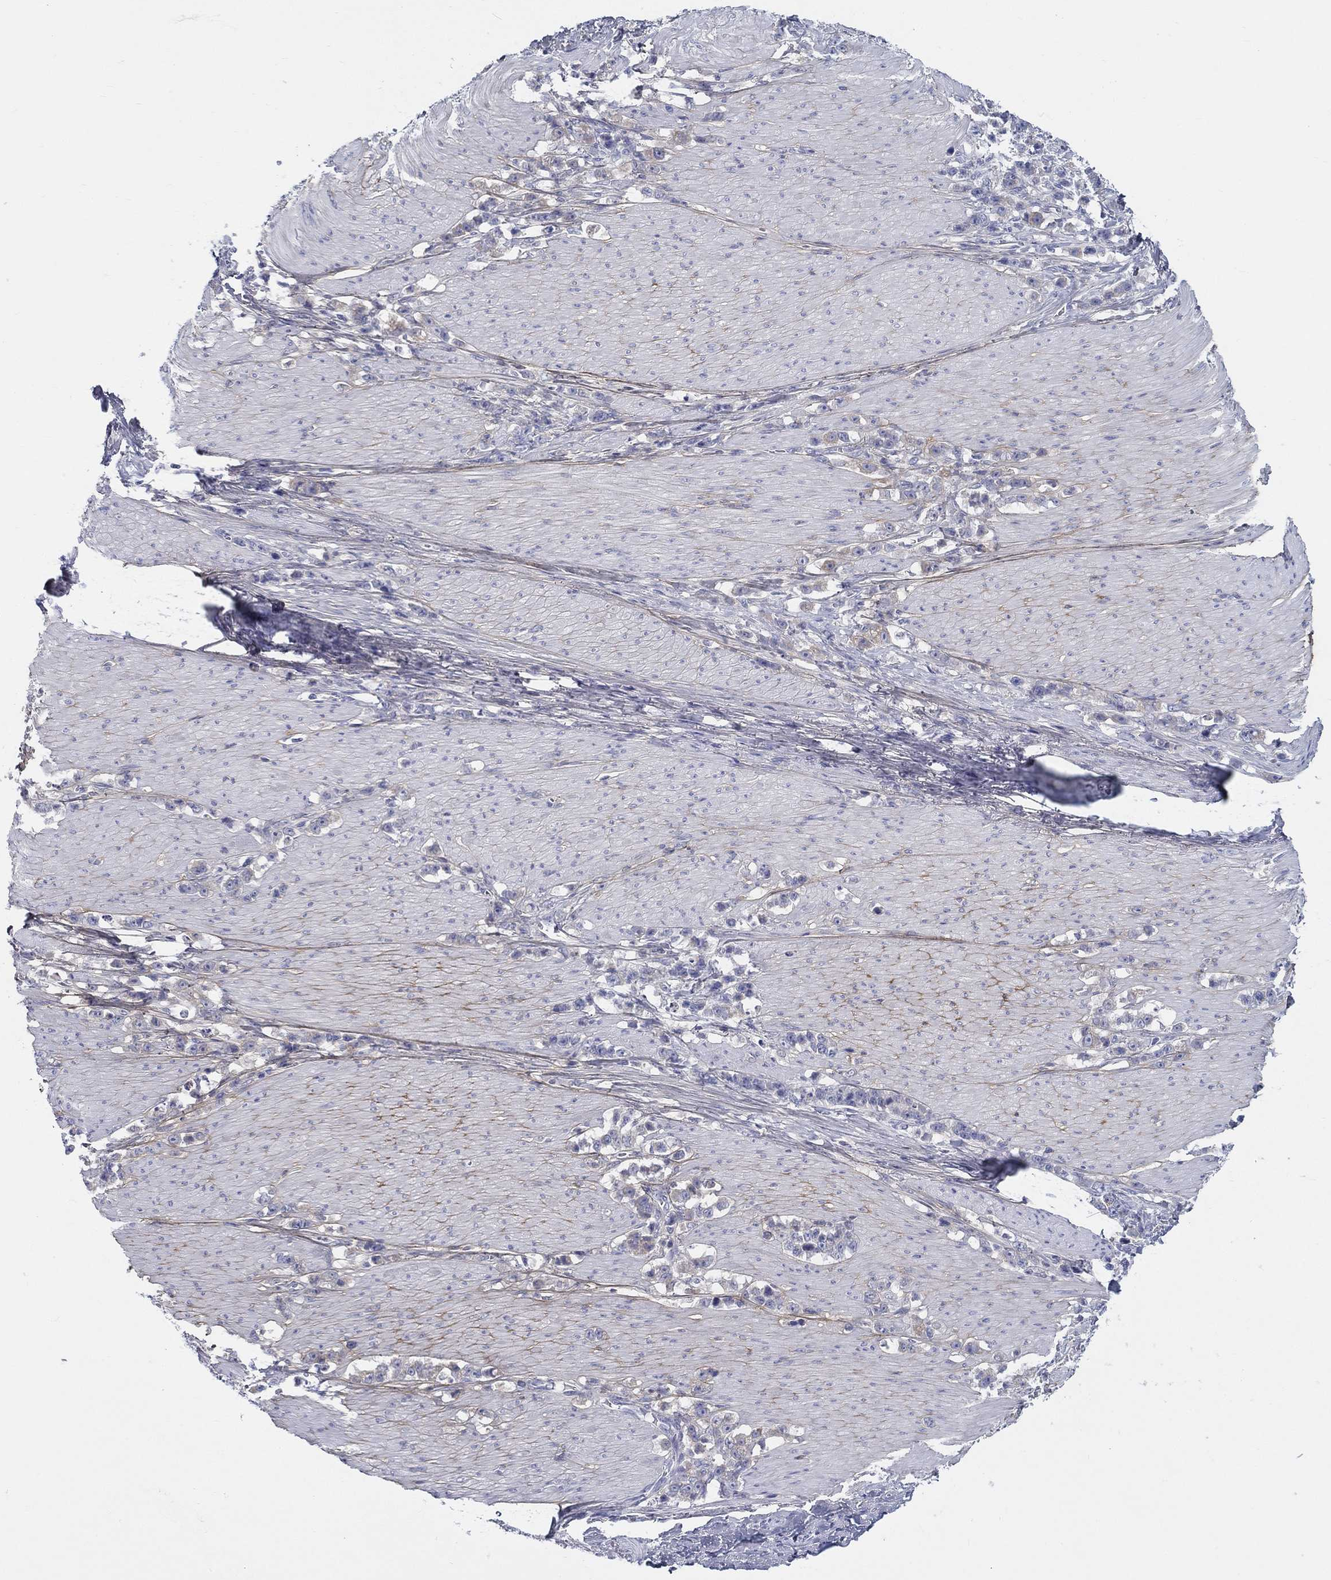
{"staining": {"intensity": "negative", "quantity": "none", "location": "none"}, "tissue": "stomach cancer", "cell_type": "Tumor cells", "image_type": "cancer", "snomed": [{"axis": "morphology", "description": "Adenocarcinoma, NOS"}, {"axis": "topography", "description": "Stomach, lower"}], "caption": "This is an immunohistochemistry micrograph of human adenocarcinoma (stomach). There is no expression in tumor cells.", "gene": "HAPLN4", "patient": {"sex": "male", "age": 88}}